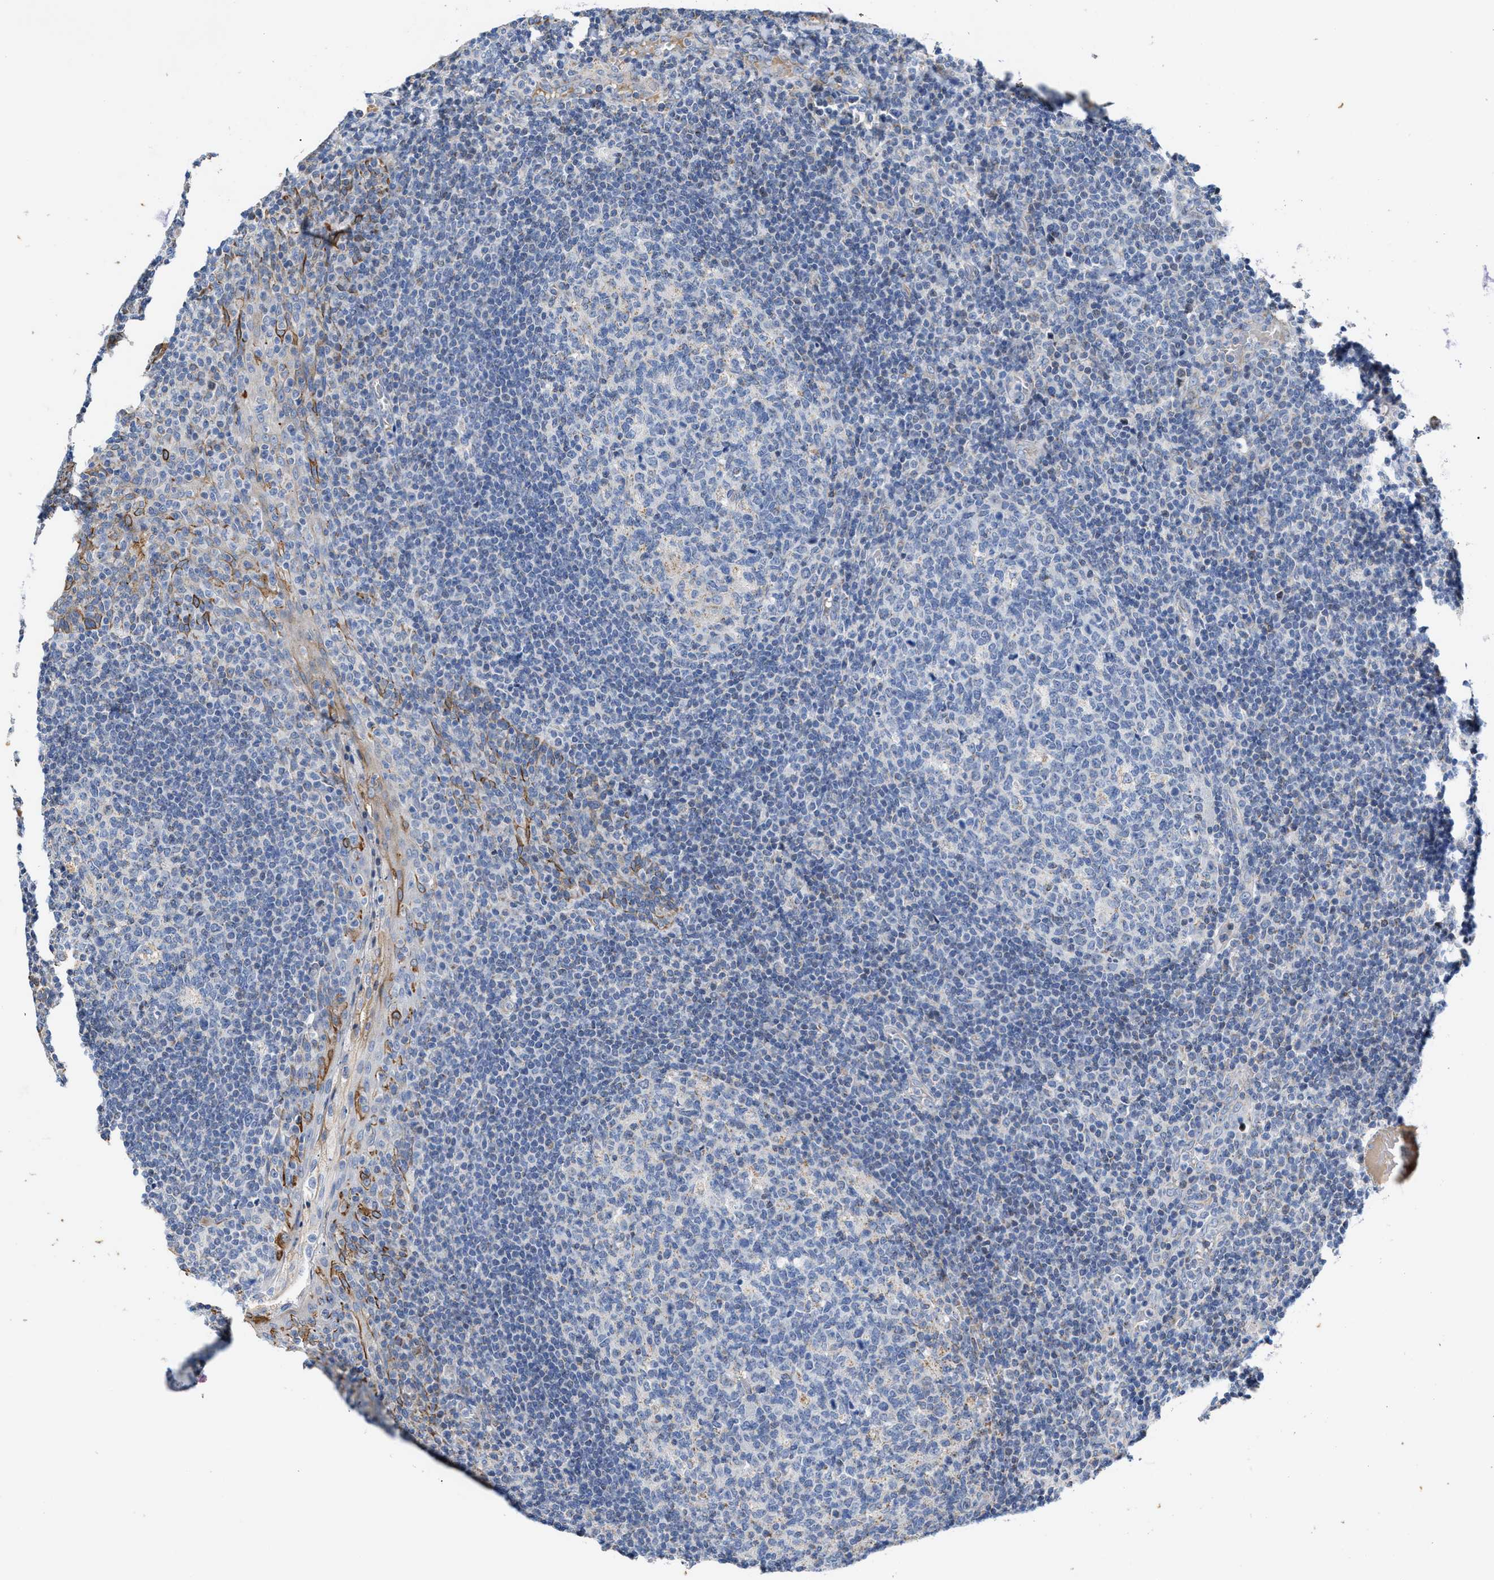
{"staining": {"intensity": "negative", "quantity": "none", "location": "none"}, "tissue": "tonsil", "cell_type": "Germinal center cells", "image_type": "normal", "snomed": [{"axis": "morphology", "description": "Normal tissue, NOS"}, {"axis": "topography", "description": "Tonsil"}], "caption": "Histopathology image shows no significant protein expression in germinal center cells of benign tonsil. (DAB immunohistochemistry (IHC) with hematoxylin counter stain).", "gene": "JAG1", "patient": {"sex": "female", "age": 19}}